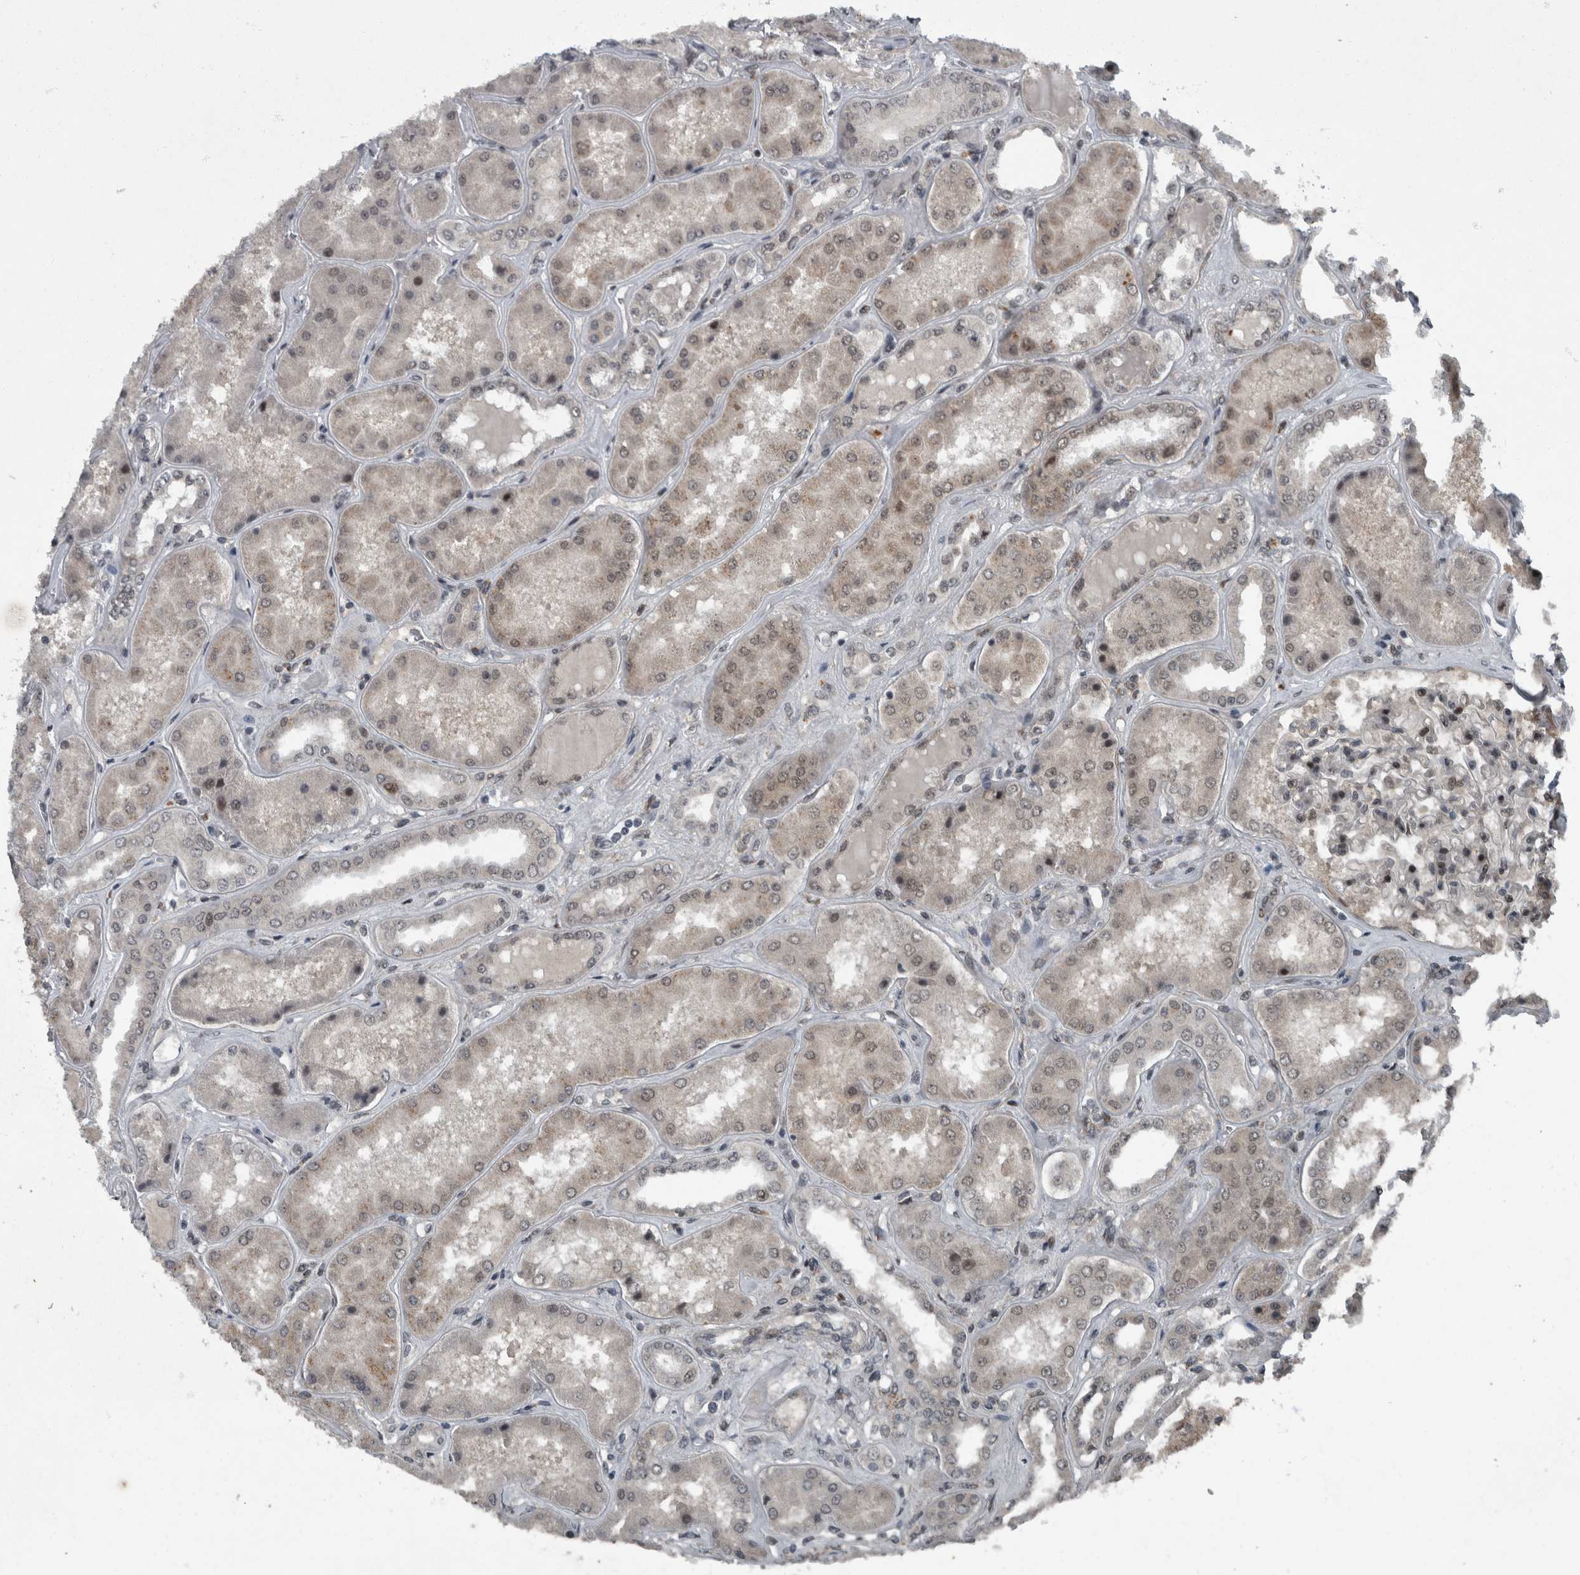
{"staining": {"intensity": "moderate", "quantity": ">75%", "location": "nuclear"}, "tissue": "kidney", "cell_type": "Cells in glomeruli", "image_type": "normal", "snomed": [{"axis": "morphology", "description": "Normal tissue, NOS"}, {"axis": "topography", "description": "Kidney"}], "caption": "Cells in glomeruli demonstrate medium levels of moderate nuclear expression in about >75% of cells in unremarkable human kidney. (DAB (3,3'-diaminobenzidine) = brown stain, brightfield microscopy at high magnification).", "gene": "WDR33", "patient": {"sex": "female", "age": 56}}